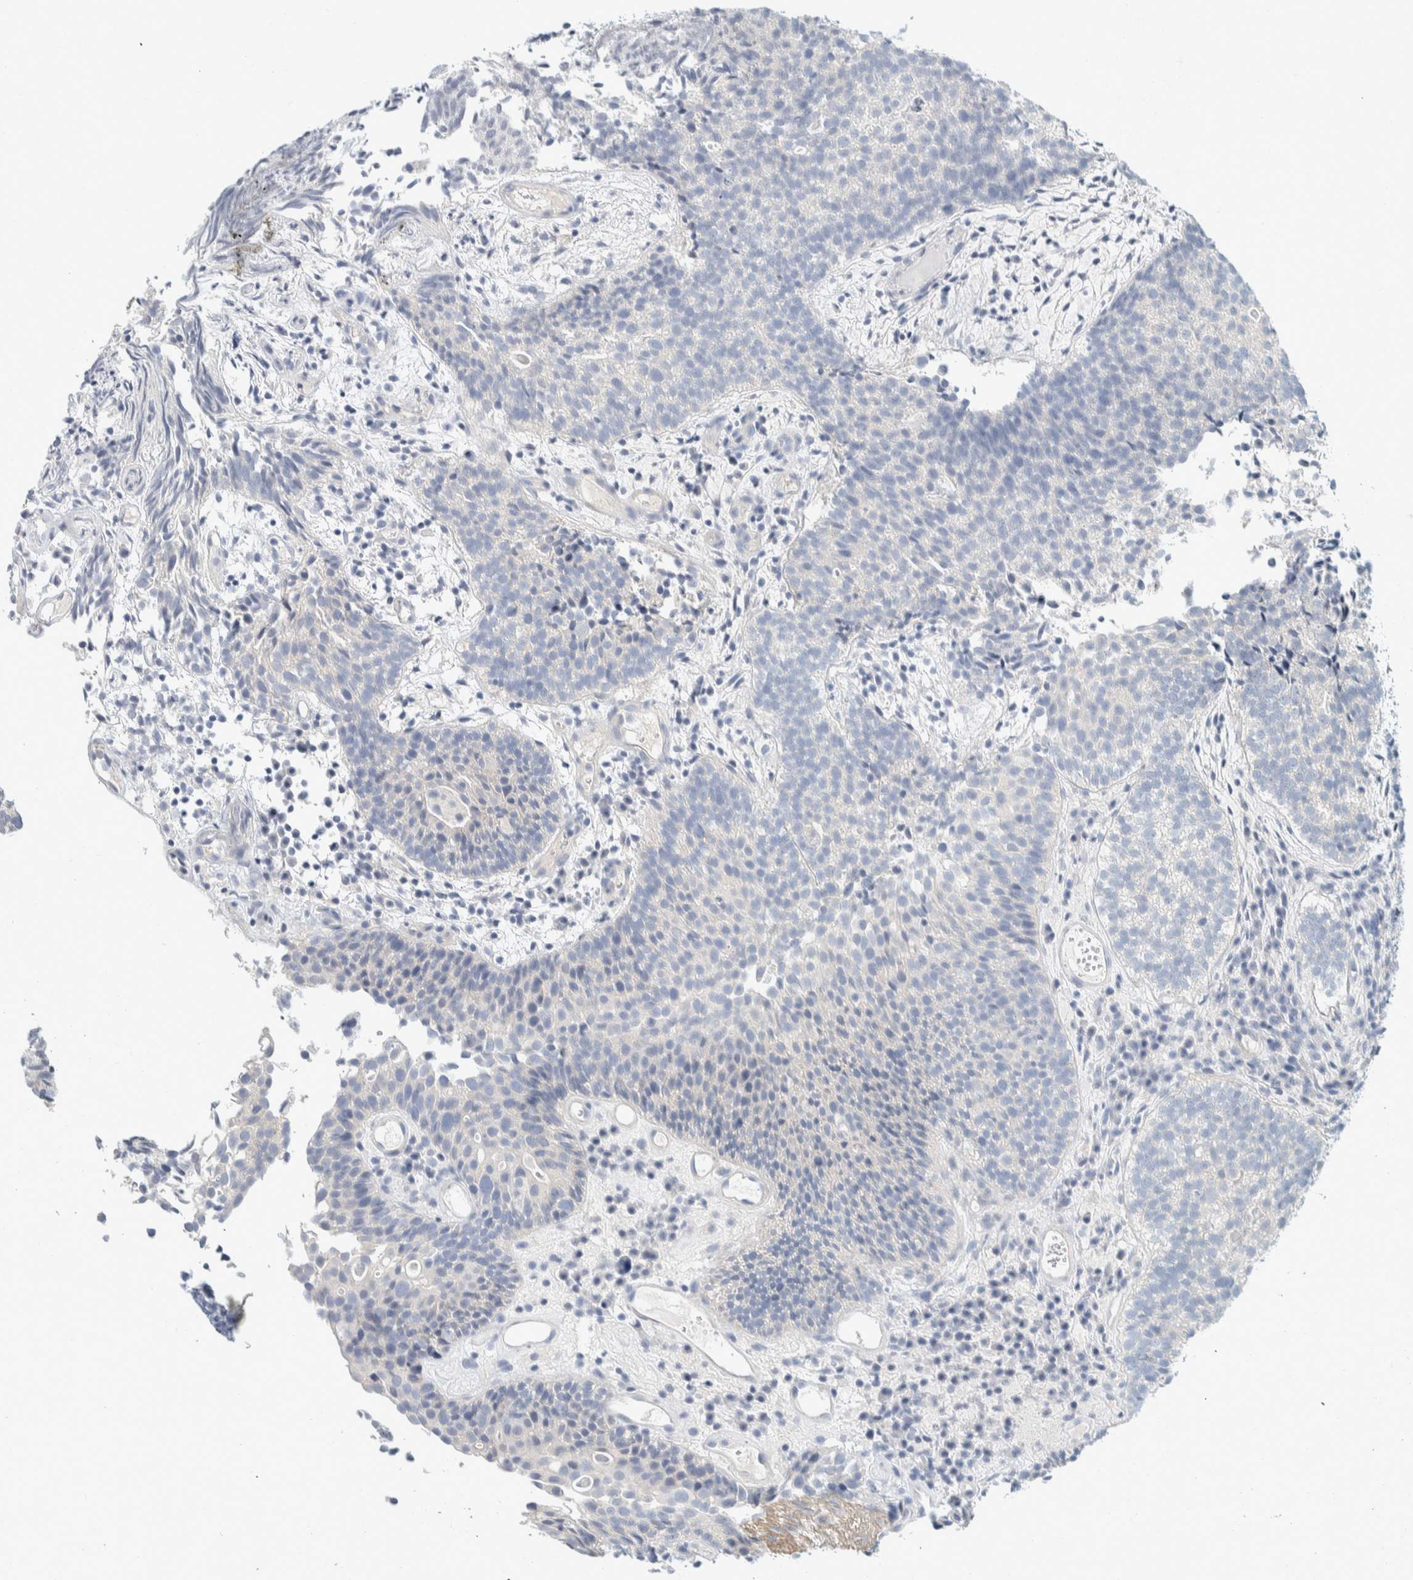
{"staining": {"intensity": "negative", "quantity": "none", "location": "none"}, "tissue": "urothelial cancer", "cell_type": "Tumor cells", "image_type": "cancer", "snomed": [{"axis": "morphology", "description": "Urothelial carcinoma, Low grade"}, {"axis": "topography", "description": "Urinary bladder"}], "caption": "Histopathology image shows no significant protein positivity in tumor cells of urothelial cancer.", "gene": "ALOX12B", "patient": {"sex": "male", "age": 86}}